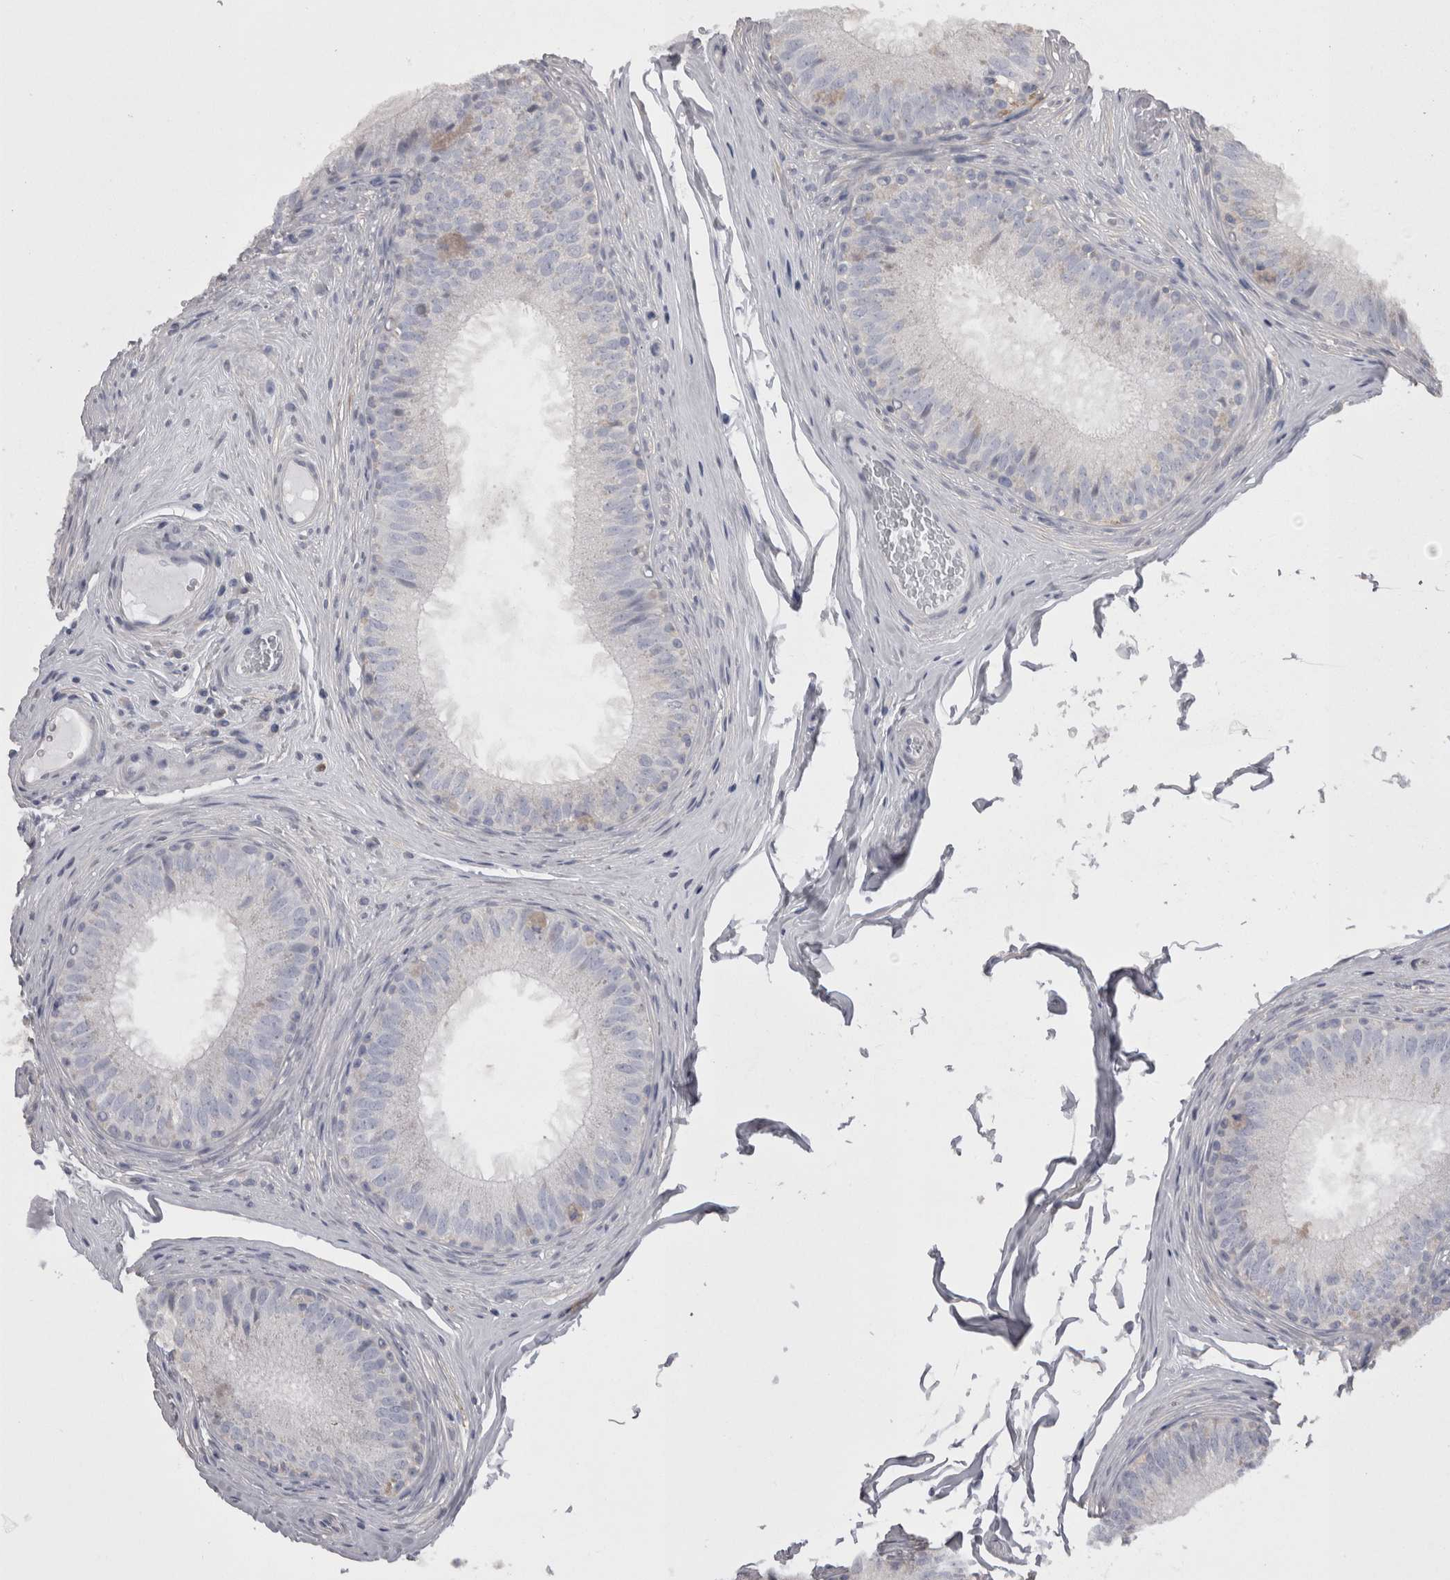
{"staining": {"intensity": "negative", "quantity": "none", "location": "none"}, "tissue": "epididymis", "cell_type": "Glandular cells", "image_type": "normal", "snomed": [{"axis": "morphology", "description": "Normal tissue, NOS"}, {"axis": "topography", "description": "Epididymis"}], "caption": "Unremarkable epididymis was stained to show a protein in brown. There is no significant expression in glandular cells.", "gene": "CAMK2D", "patient": {"sex": "male", "age": 32}}